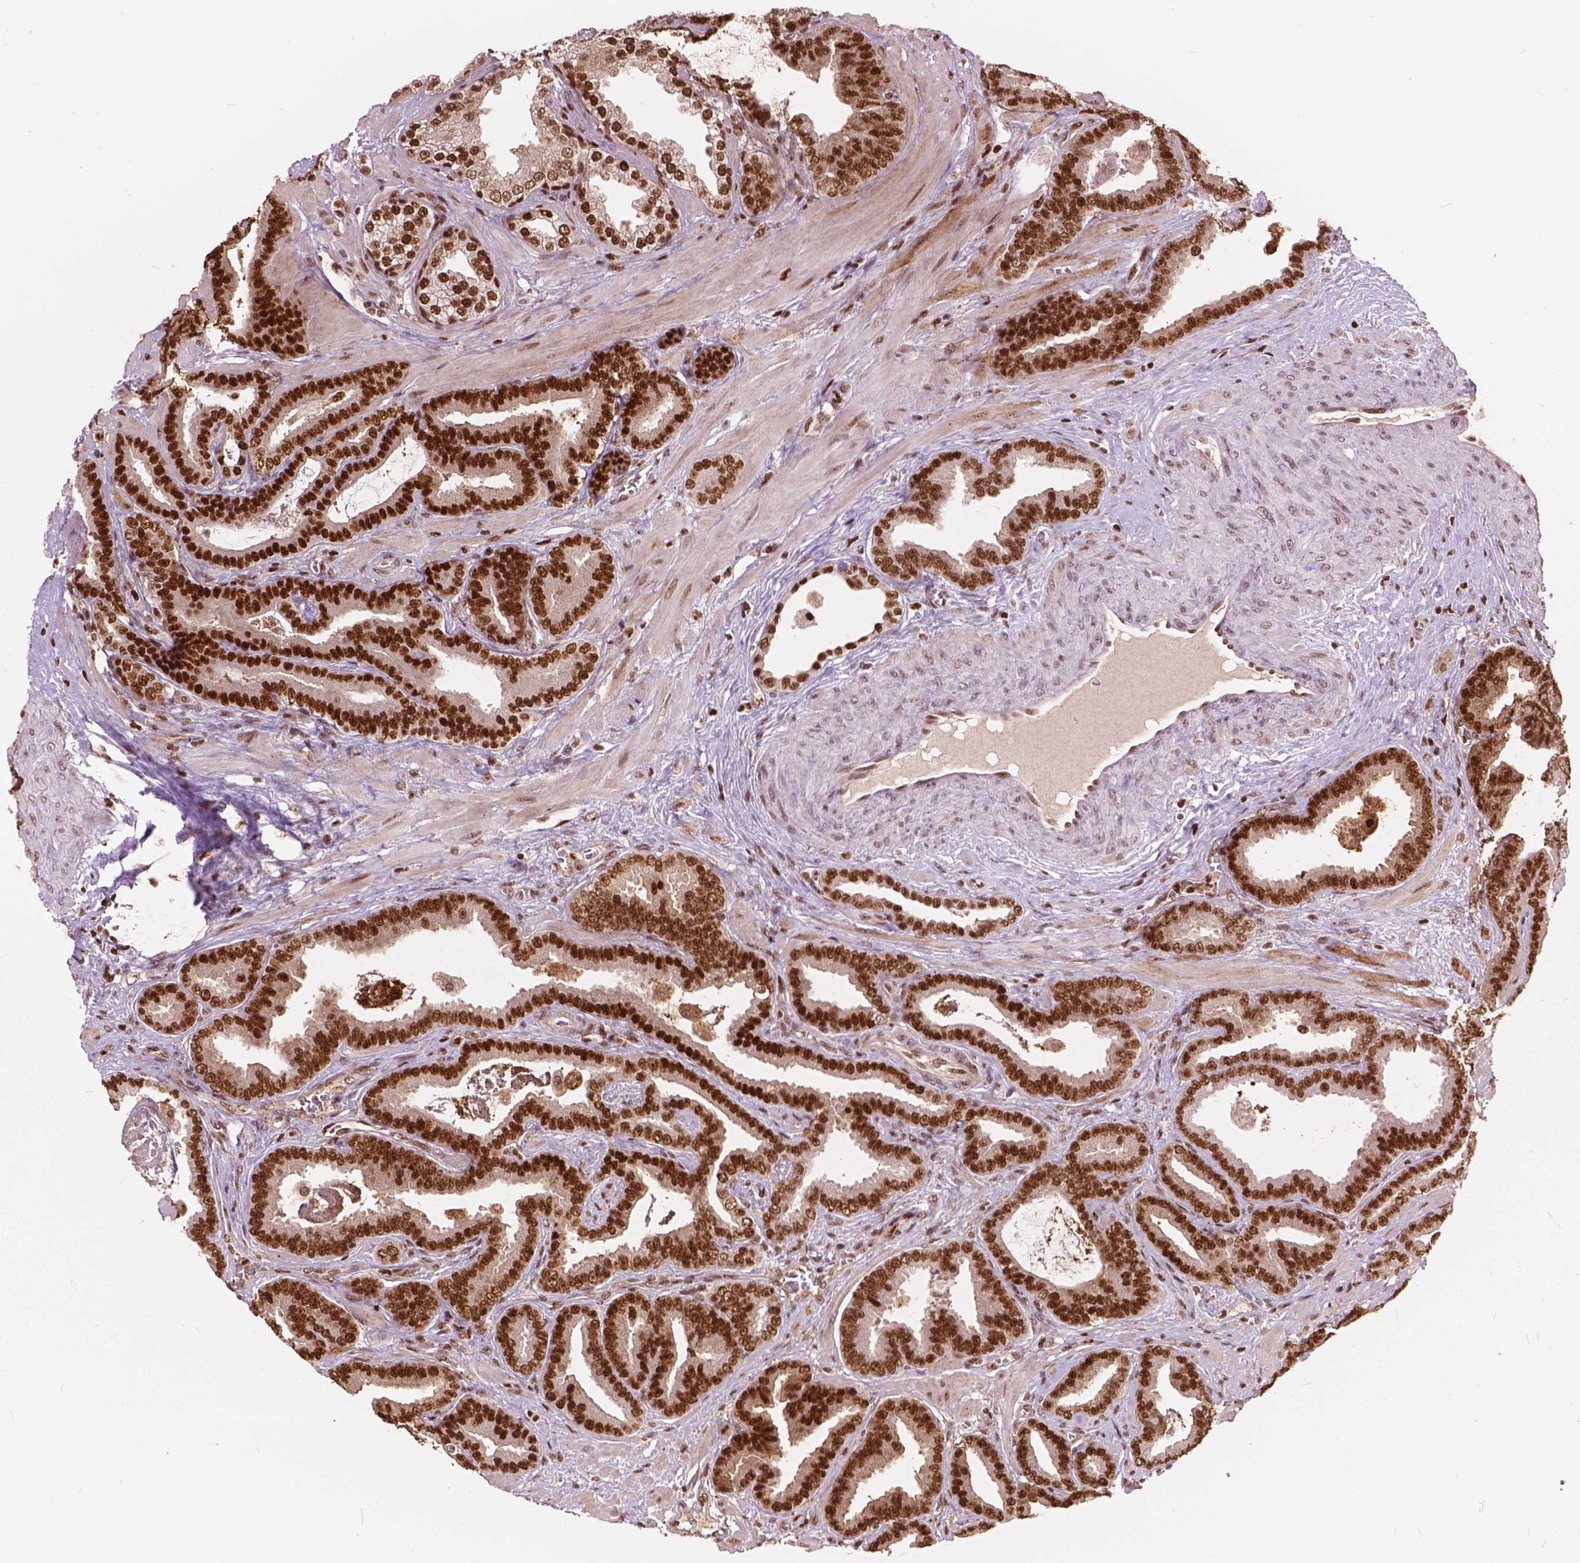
{"staining": {"intensity": "strong", "quantity": ">75%", "location": "nuclear"}, "tissue": "prostate cancer", "cell_type": "Tumor cells", "image_type": "cancer", "snomed": [{"axis": "morphology", "description": "Adenocarcinoma, Low grade"}, {"axis": "topography", "description": "Prostate"}], "caption": "Protein staining by immunohistochemistry (IHC) demonstrates strong nuclear staining in approximately >75% of tumor cells in prostate cancer (adenocarcinoma (low-grade)).", "gene": "ANP32B", "patient": {"sex": "male", "age": 63}}